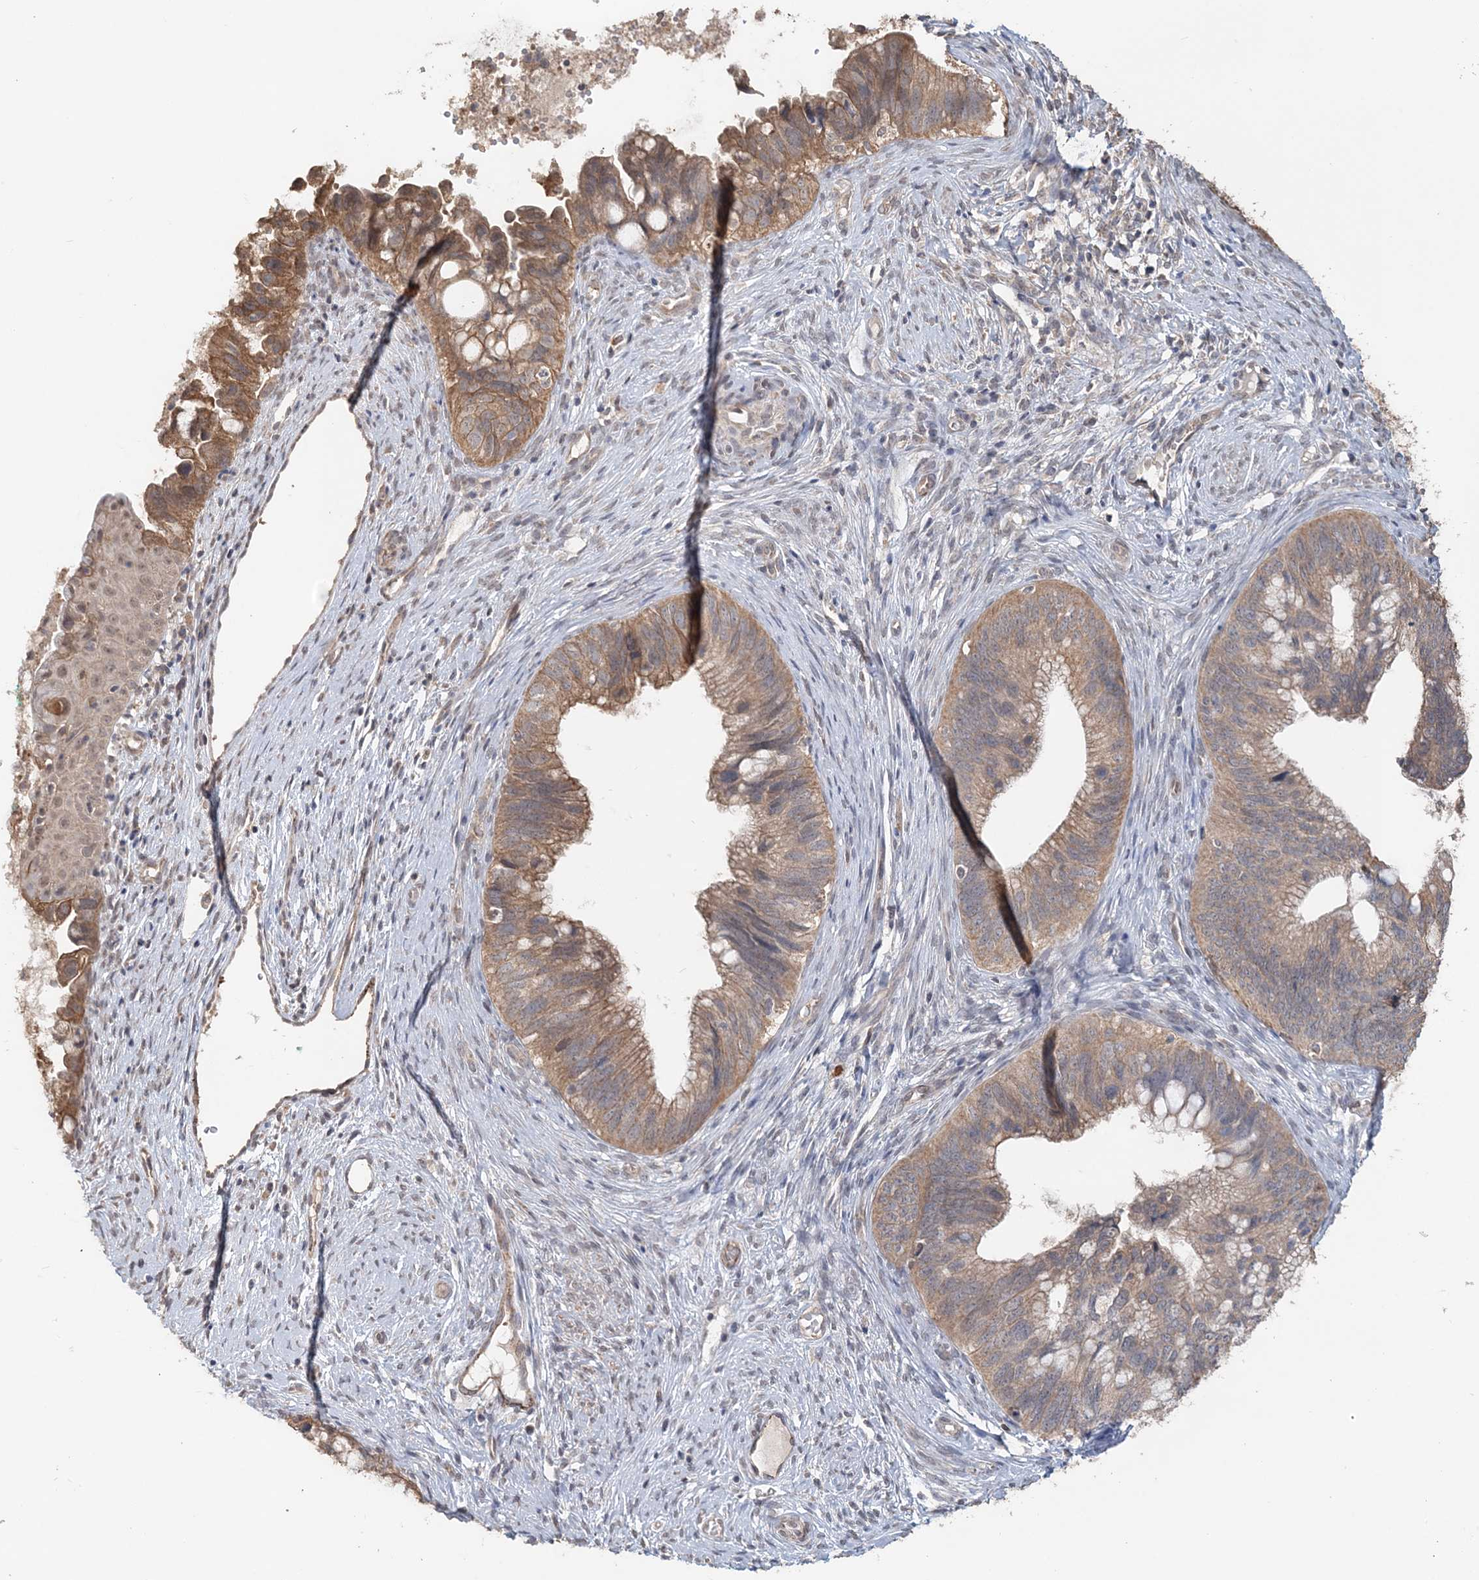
{"staining": {"intensity": "moderate", "quantity": ">75%", "location": "cytoplasmic/membranous"}, "tissue": "cervical cancer", "cell_type": "Tumor cells", "image_type": "cancer", "snomed": [{"axis": "morphology", "description": "Adenocarcinoma, NOS"}, {"axis": "topography", "description": "Cervix"}], "caption": "There is medium levels of moderate cytoplasmic/membranous staining in tumor cells of cervical adenocarcinoma, as demonstrated by immunohistochemical staining (brown color).", "gene": "FBXO38", "patient": {"sex": "female", "age": 42}}